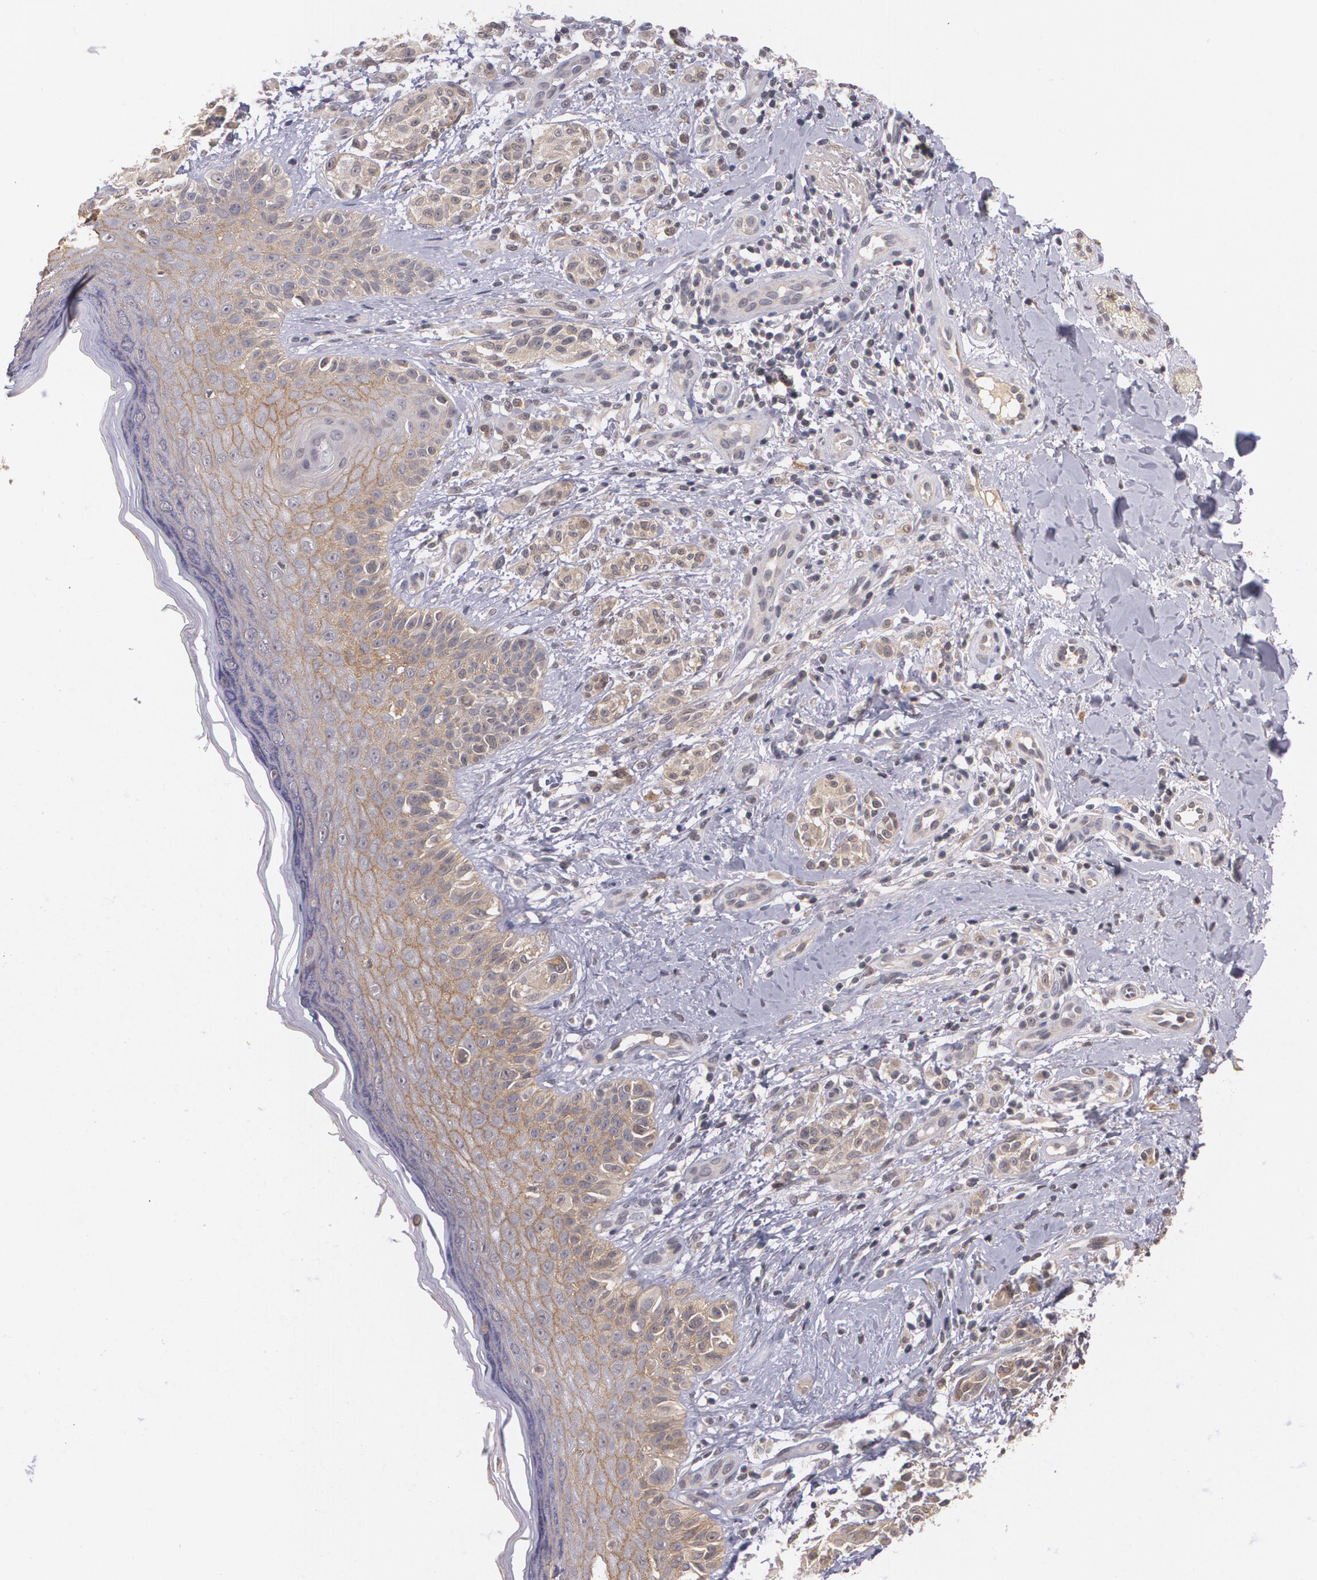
{"staining": {"intensity": "weak", "quantity": ">75%", "location": "cytoplasmic/membranous"}, "tissue": "melanoma", "cell_type": "Tumor cells", "image_type": "cancer", "snomed": [{"axis": "morphology", "description": "Malignant melanoma, NOS"}, {"axis": "topography", "description": "Skin"}], "caption": "The image shows a brown stain indicating the presence of a protein in the cytoplasmic/membranous of tumor cells in malignant melanoma. (Stains: DAB in brown, nuclei in blue, Microscopy: brightfield microscopy at high magnification).", "gene": "IFNGR2", "patient": {"sex": "male", "age": 57}}